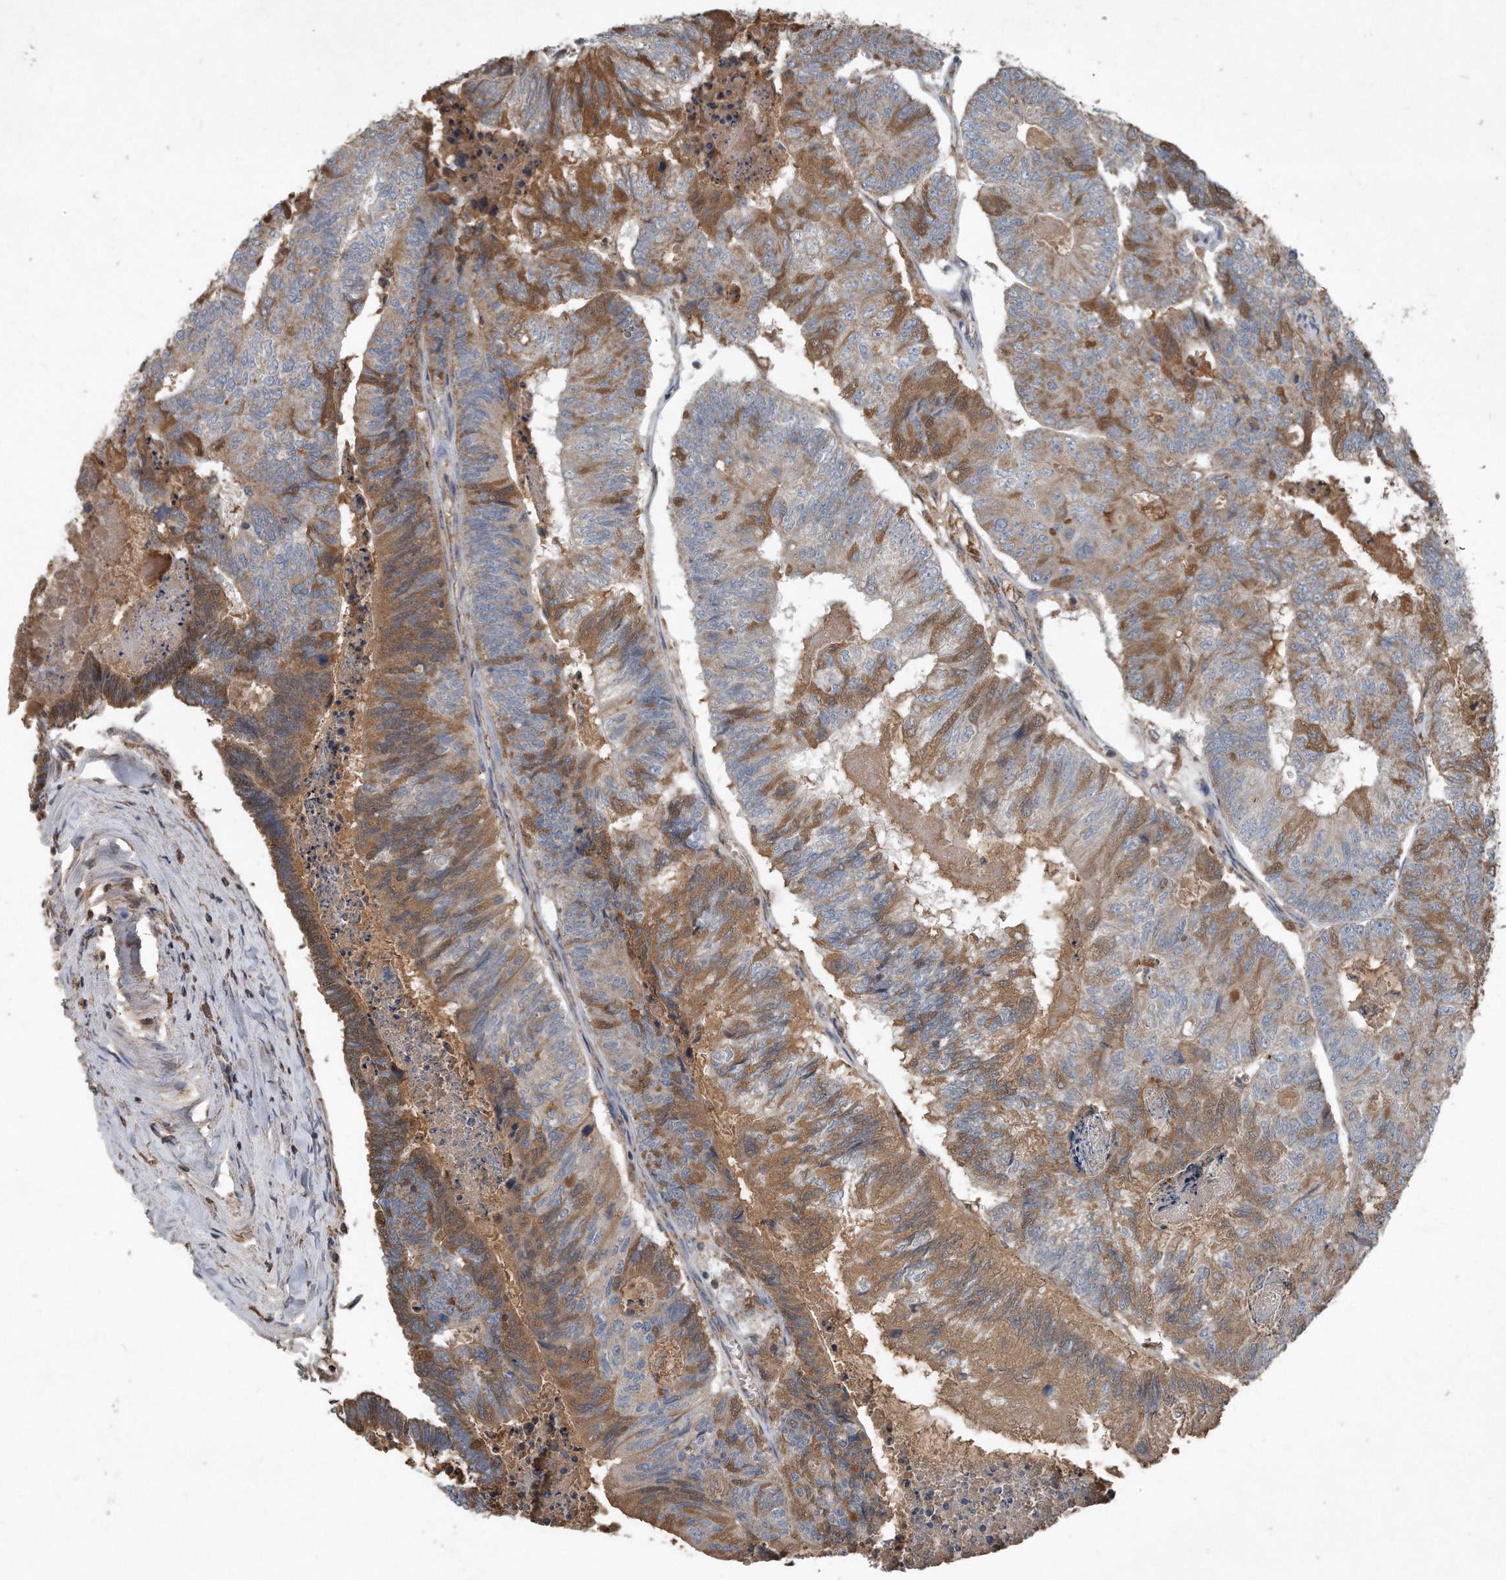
{"staining": {"intensity": "moderate", "quantity": "25%-75%", "location": "cytoplasmic/membranous"}, "tissue": "colorectal cancer", "cell_type": "Tumor cells", "image_type": "cancer", "snomed": [{"axis": "morphology", "description": "Adenocarcinoma, NOS"}, {"axis": "topography", "description": "Colon"}], "caption": "This histopathology image exhibits adenocarcinoma (colorectal) stained with IHC to label a protein in brown. The cytoplasmic/membranous of tumor cells show moderate positivity for the protein. Nuclei are counter-stained blue.", "gene": "SDHA", "patient": {"sex": "female", "age": 67}}